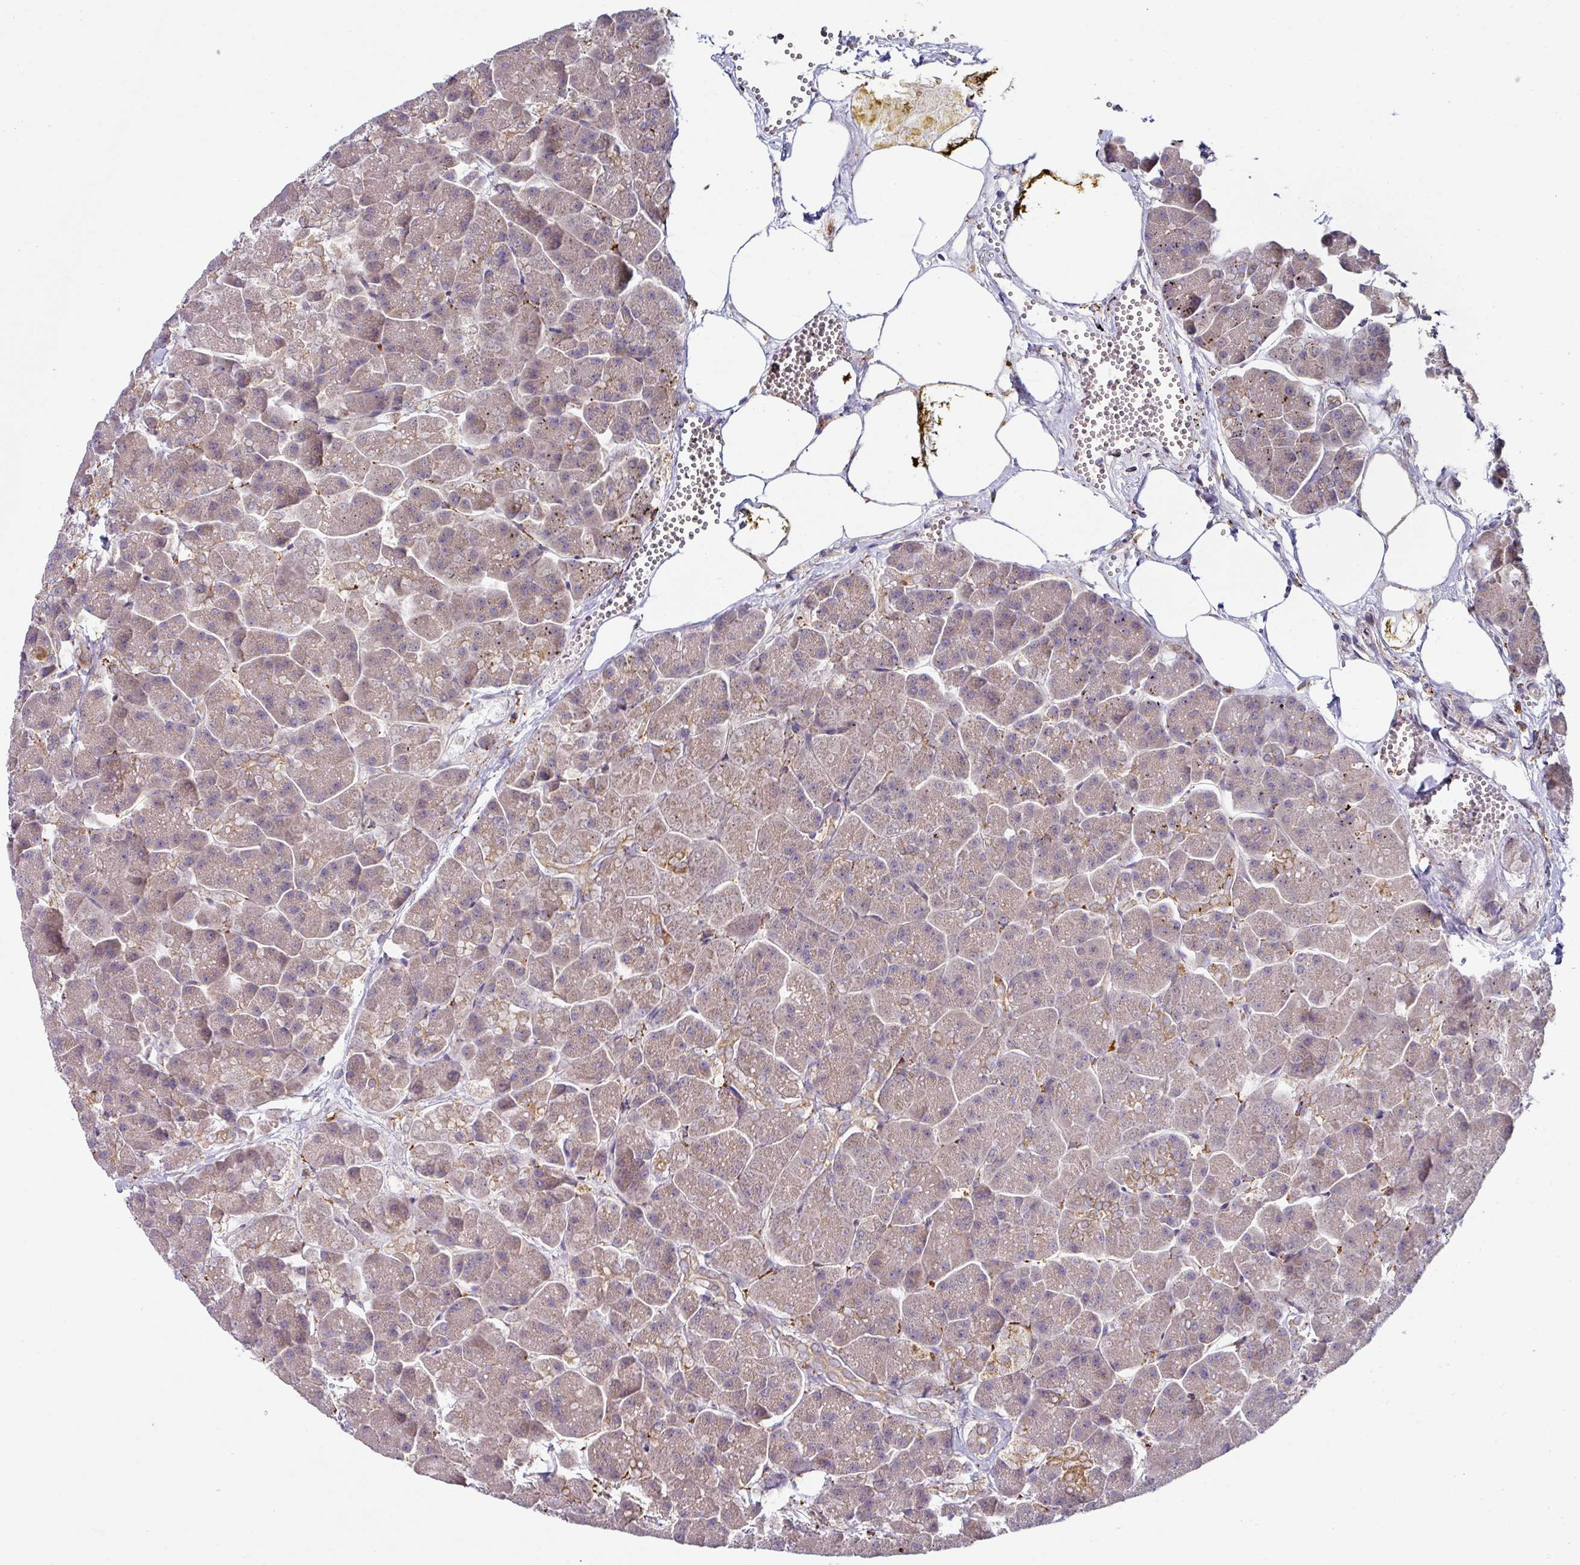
{"staining": {"intensity": "weak", "quantity": ">75%", "location": "cytoplasmic/membranous"}, "tissue": "pancreas", "cell_type": "Exocrine glandular cells", "image_type": "normal", "snomed": [{"axis": "morphology", "description": "Normal tissue, NOS"}, {"axis": "topography", "description": "Pancreas"}, {"axis": "topography", "description": "Peripheral nerve tissue"}], "caption": "IHC of unremarkable pancreas shows low levels of weak cytoplasmic/membranous positivity in about >75% of exocrine glandular cells. The protein of interest is shown in brown color, while the nuclei are stained blue.", "gene": "ZNF268", "patient": {"sex": "male", "age": 54}}